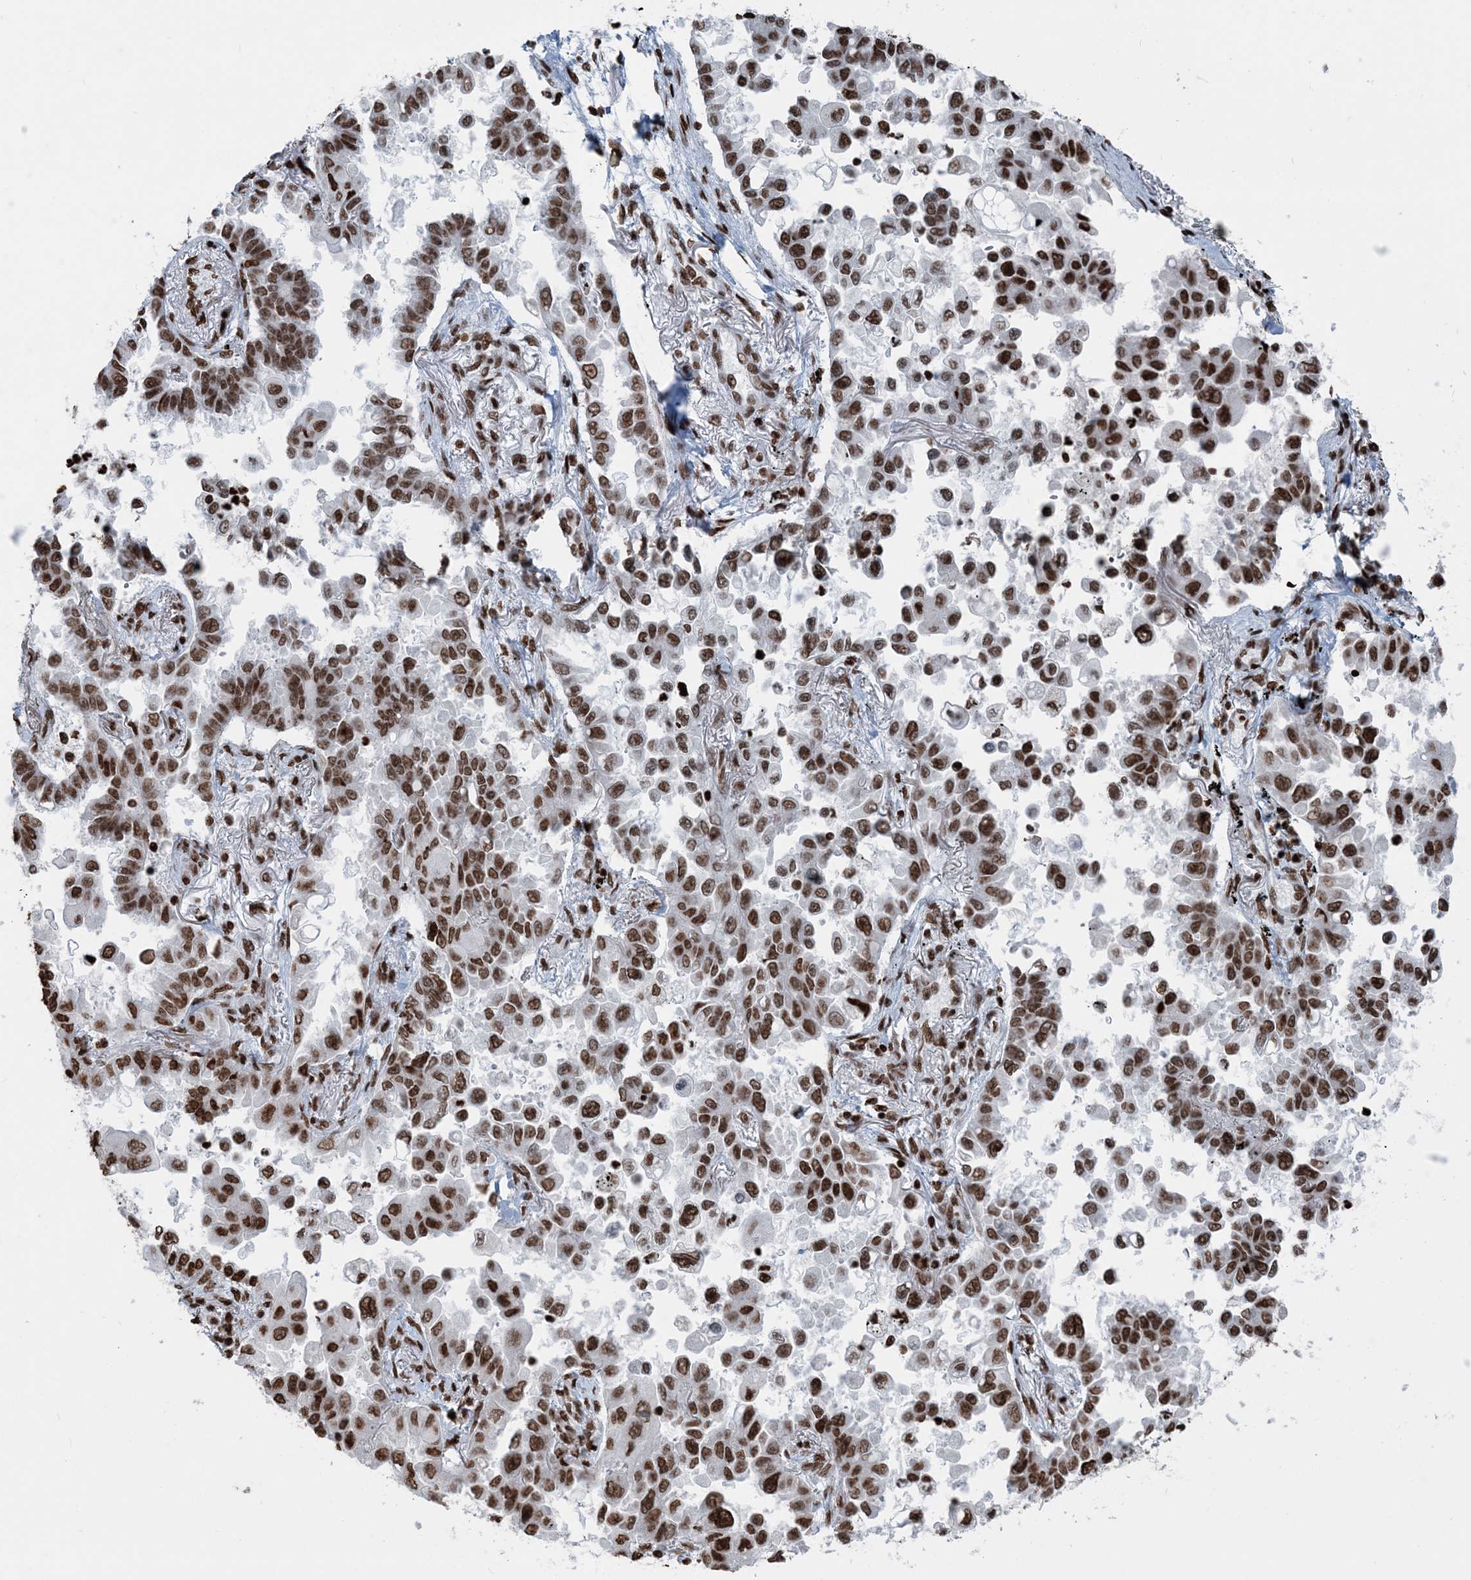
{"staining": {"intensity": "strong", "quantity": ">75%", "location": "nuclear"}, "tissue": "lung cancer", "cell_type": "Tumor cells", "image_type": "cancer", "snomed": [{"axis": "morphology", "description": "Adenocarcinoma, NOS"}, {"axis": "topography", "description": "Lung"}], "caption": "DAB (3,3'-diaminobenzidine) immunohistochemical staining of human lung cancer (adenocarcinoma) exhibits strong nuclear protein staining in about >75% of tumor cells.", "gene": "H3-3B", "patient": {"sex": "female", "age": 67}}